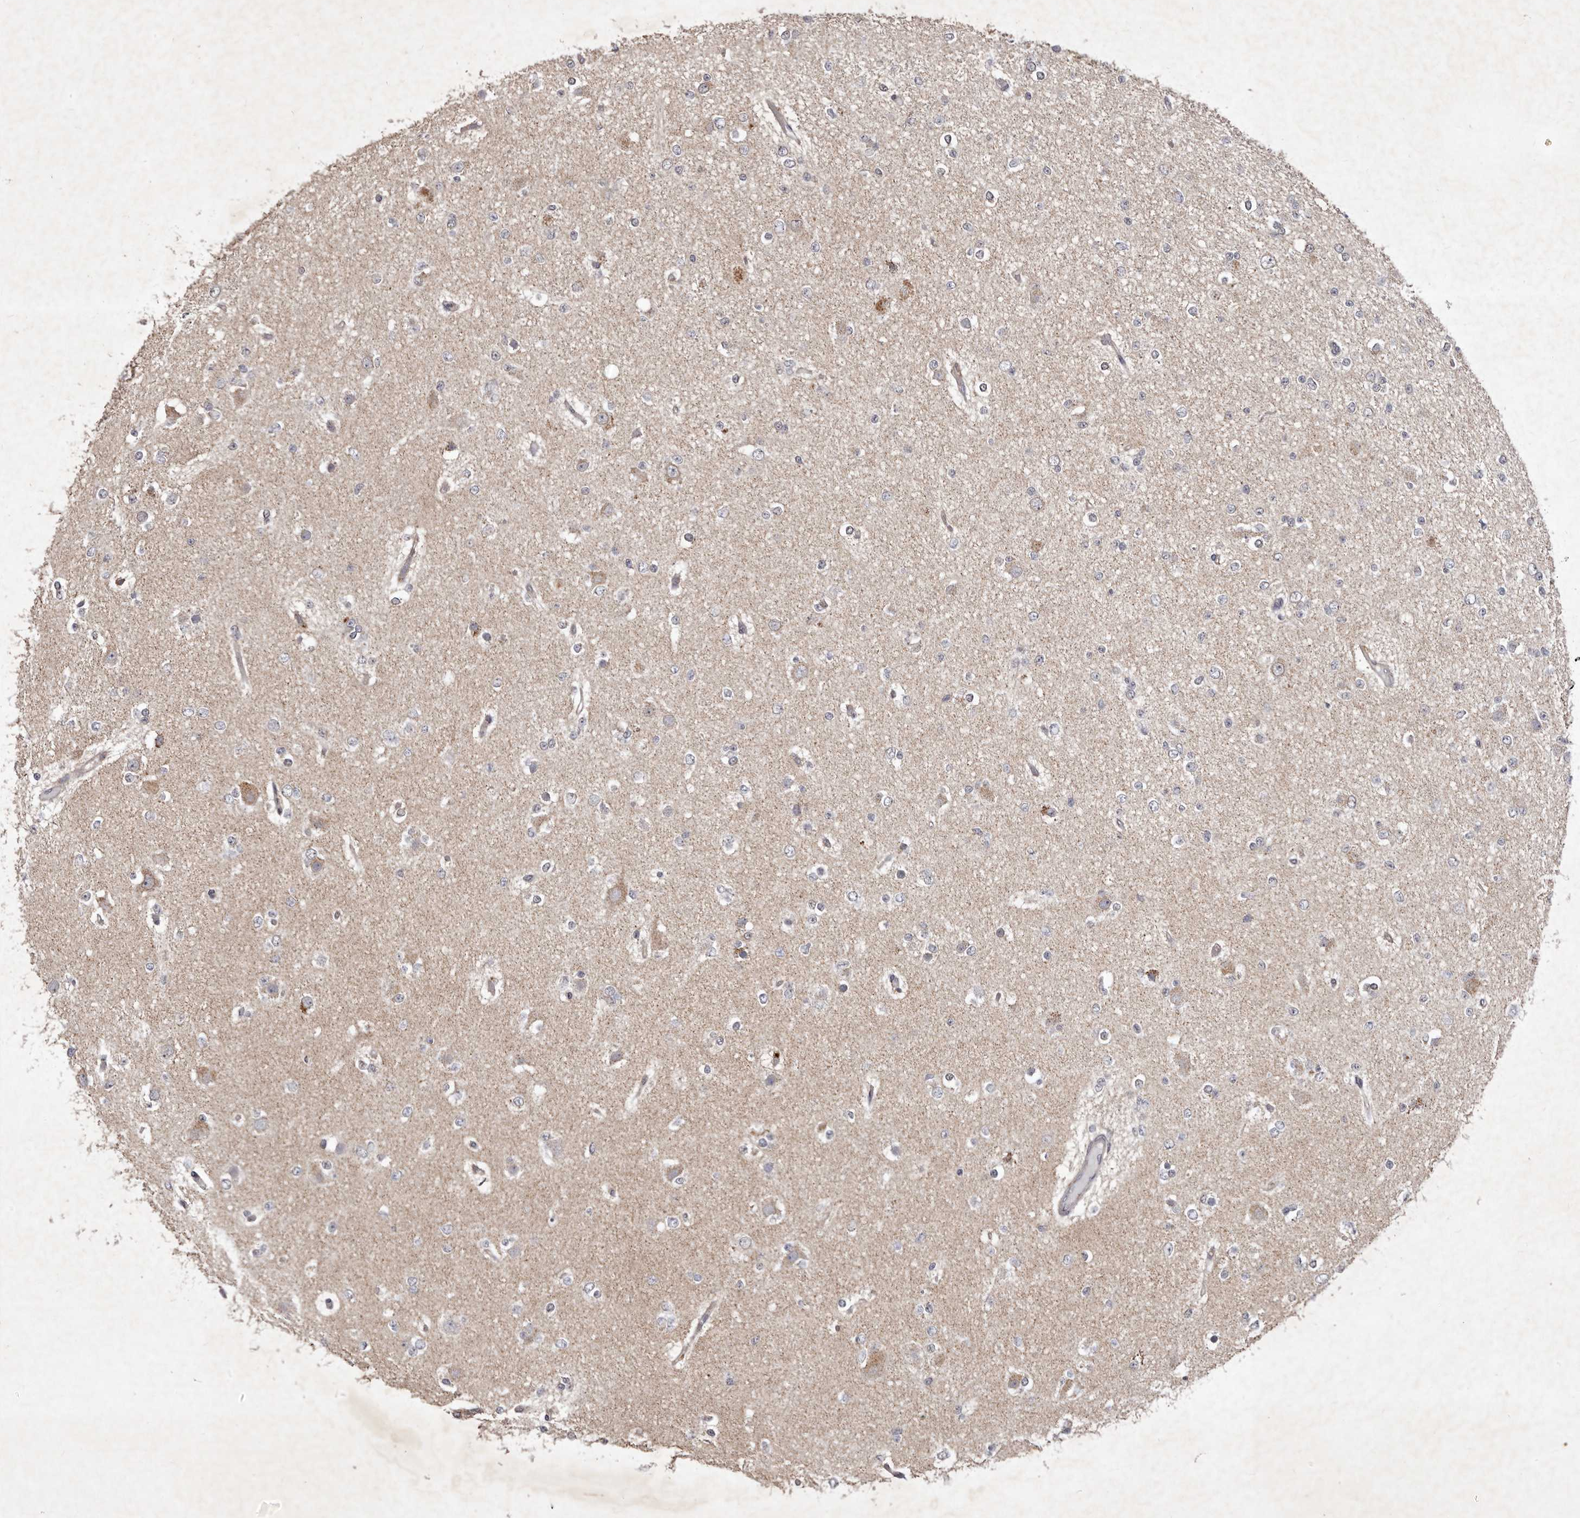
{"staining": {"intensity": "negative", "quantity": "none", "location": "none"}, "tissue": "glioma", "cell_type": "Tumor cells", "image_type": "cancer", "snomed": [{"axis": "morphology", "description": "Glioma, malignant, Low grade"}, {"axis": "topography", "description": "Brain"}], "caption": "Immunohistochemical staining of malignant glioma (low-grade) reveals no significant positivity in tumor cells. Nuclei are stained in blue.", "gene": "FLAD1", "patient": {"sex": "female", "age": 22}}